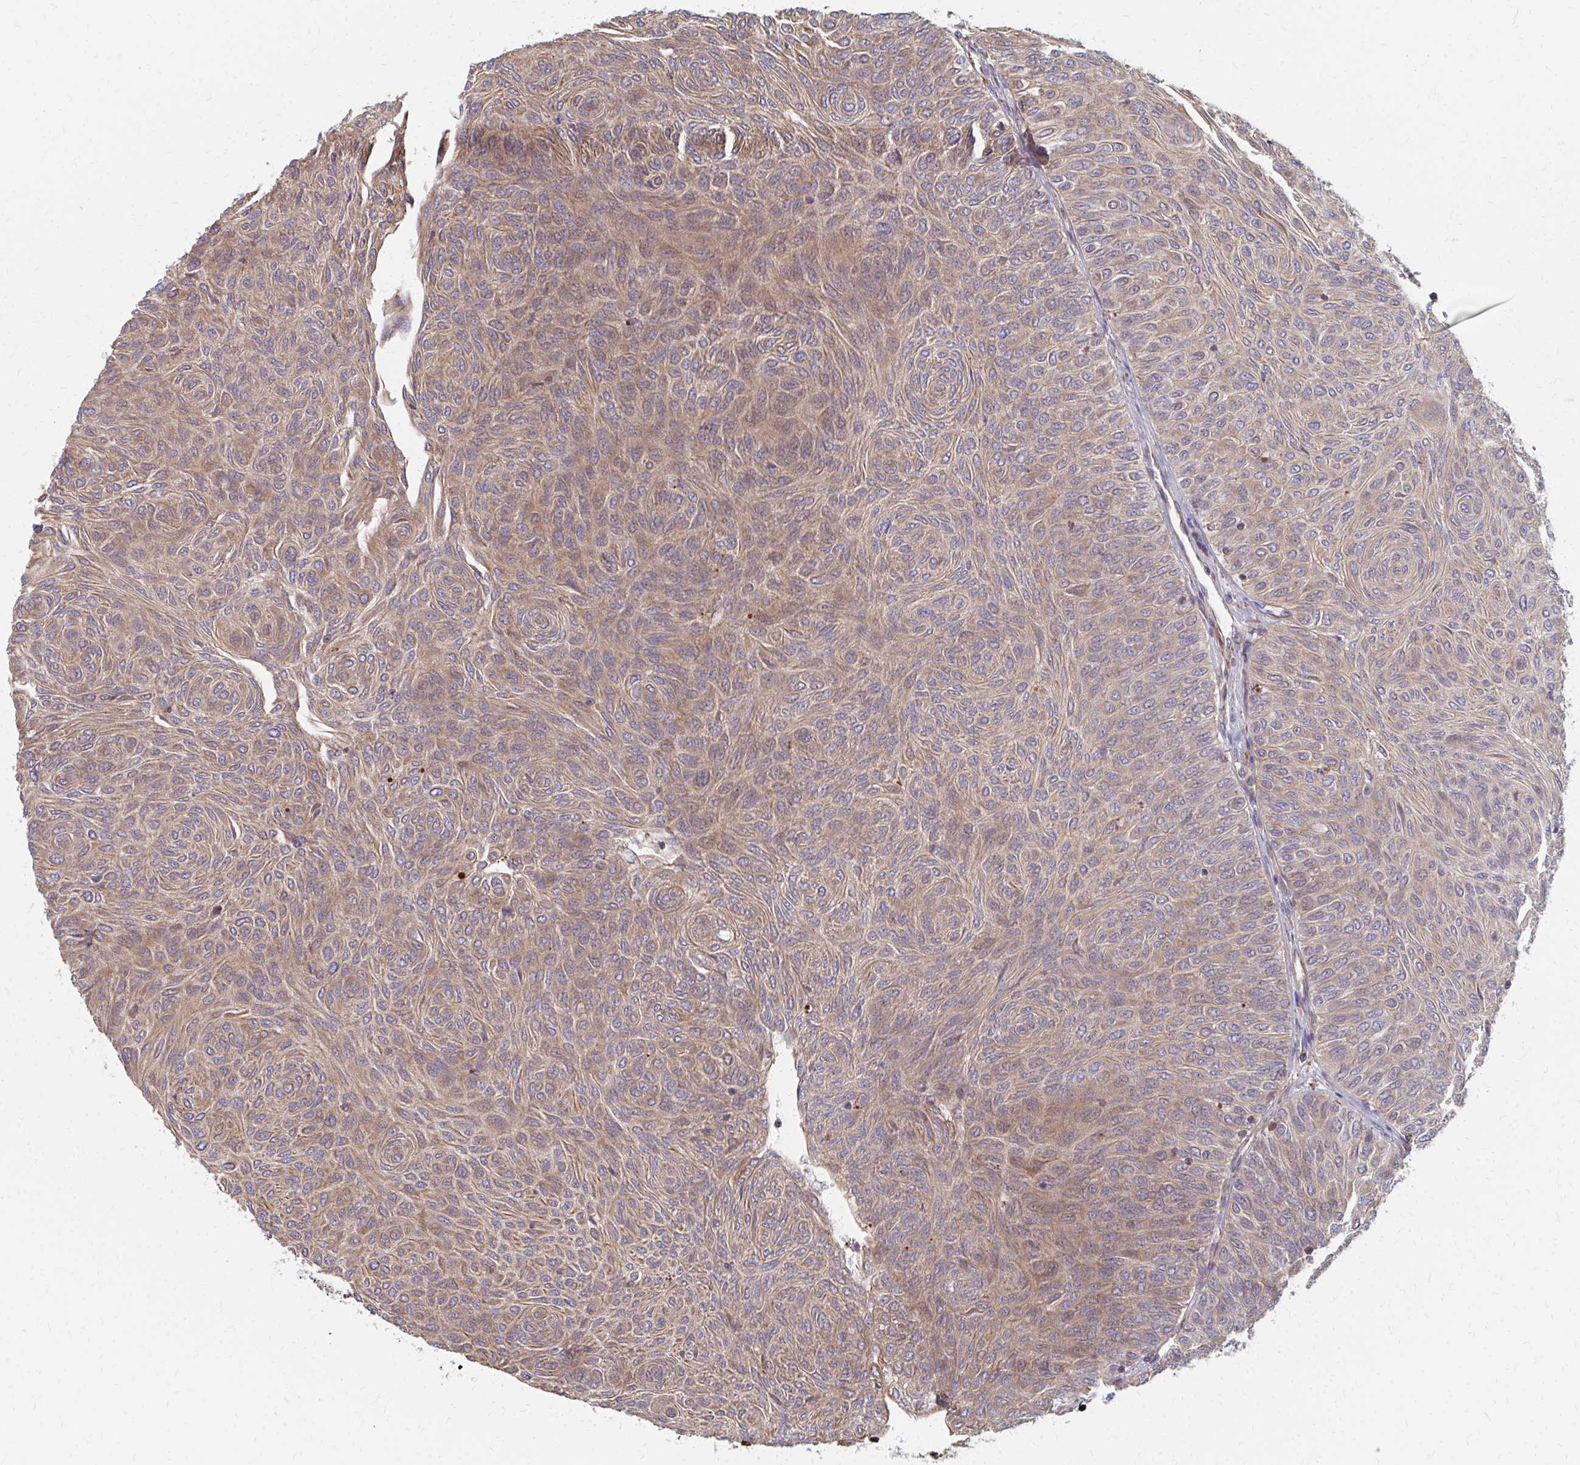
{"staining": {"intensity": "moderate", "quantity": "25%-75%", "location": "cytoplasmic/membranous"}, "tissue": "urothelial cancer", "cell_type": "Tumor cells", "image_type": "cancer", "snomed": [{"axis": "morphology", "description": "Urothelial carcinoma, Low grade"}, {"axis": "topography", "description": "Urinary bladder"}], "caption": "Urothelial carcinoma (low-grade) stained for a protein (brown) demonstrates moderate cytoplasmic/membranous positive expression in about 25%-75% of tumor cells.", "gene": "PPP1R13L", "patient": {"sex": "male", "age": 78}}